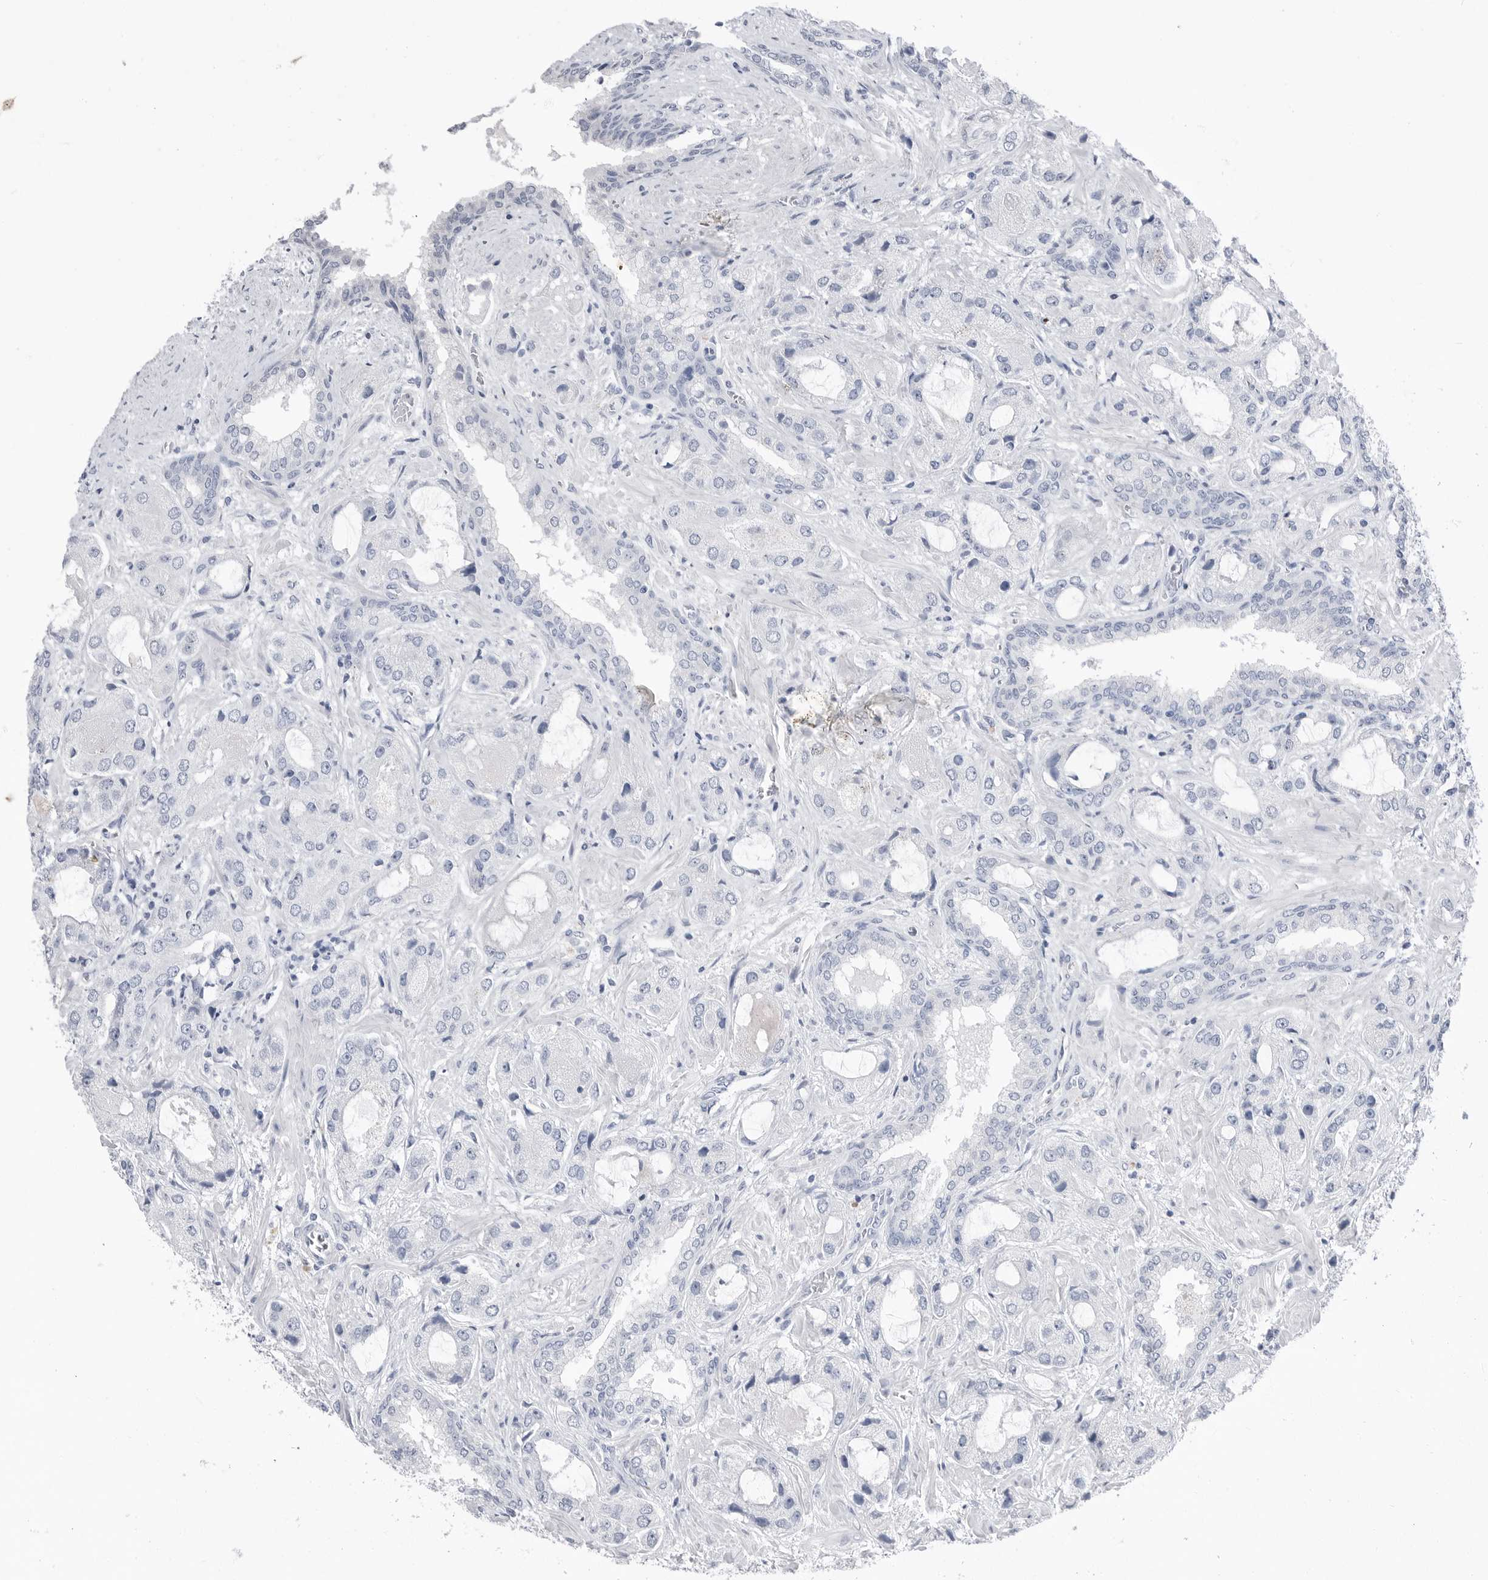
{"staining": {"intensity": "negative", "quantity": "none", "location": "none"}, "tissue": "prostate cancer", "cell_type": "Tumor cells", "image_type": "cancer", "snomed": [{"axis": "morphology", "description": "Normal tissue, NOS"}, {"axis": "morphology", "description": "Adenocarcinoma, High grade"}, {"axis": "topography", "description": "Prostate"}, {"axis": "topography", "description": "Peripheral nerve tissue"}], "caption": "IHC image of neoplastic tissue: human prostate cancer (adenocarcinoma (high-grade)) stained with DAB (3,3'-diaminobenzidine) displays no significant protein staining in tumor cells. (IHC, brightfield microscopy, high magnification).", "gene": "ABHD12", "patient": {"sex": "male", "age": 59}}